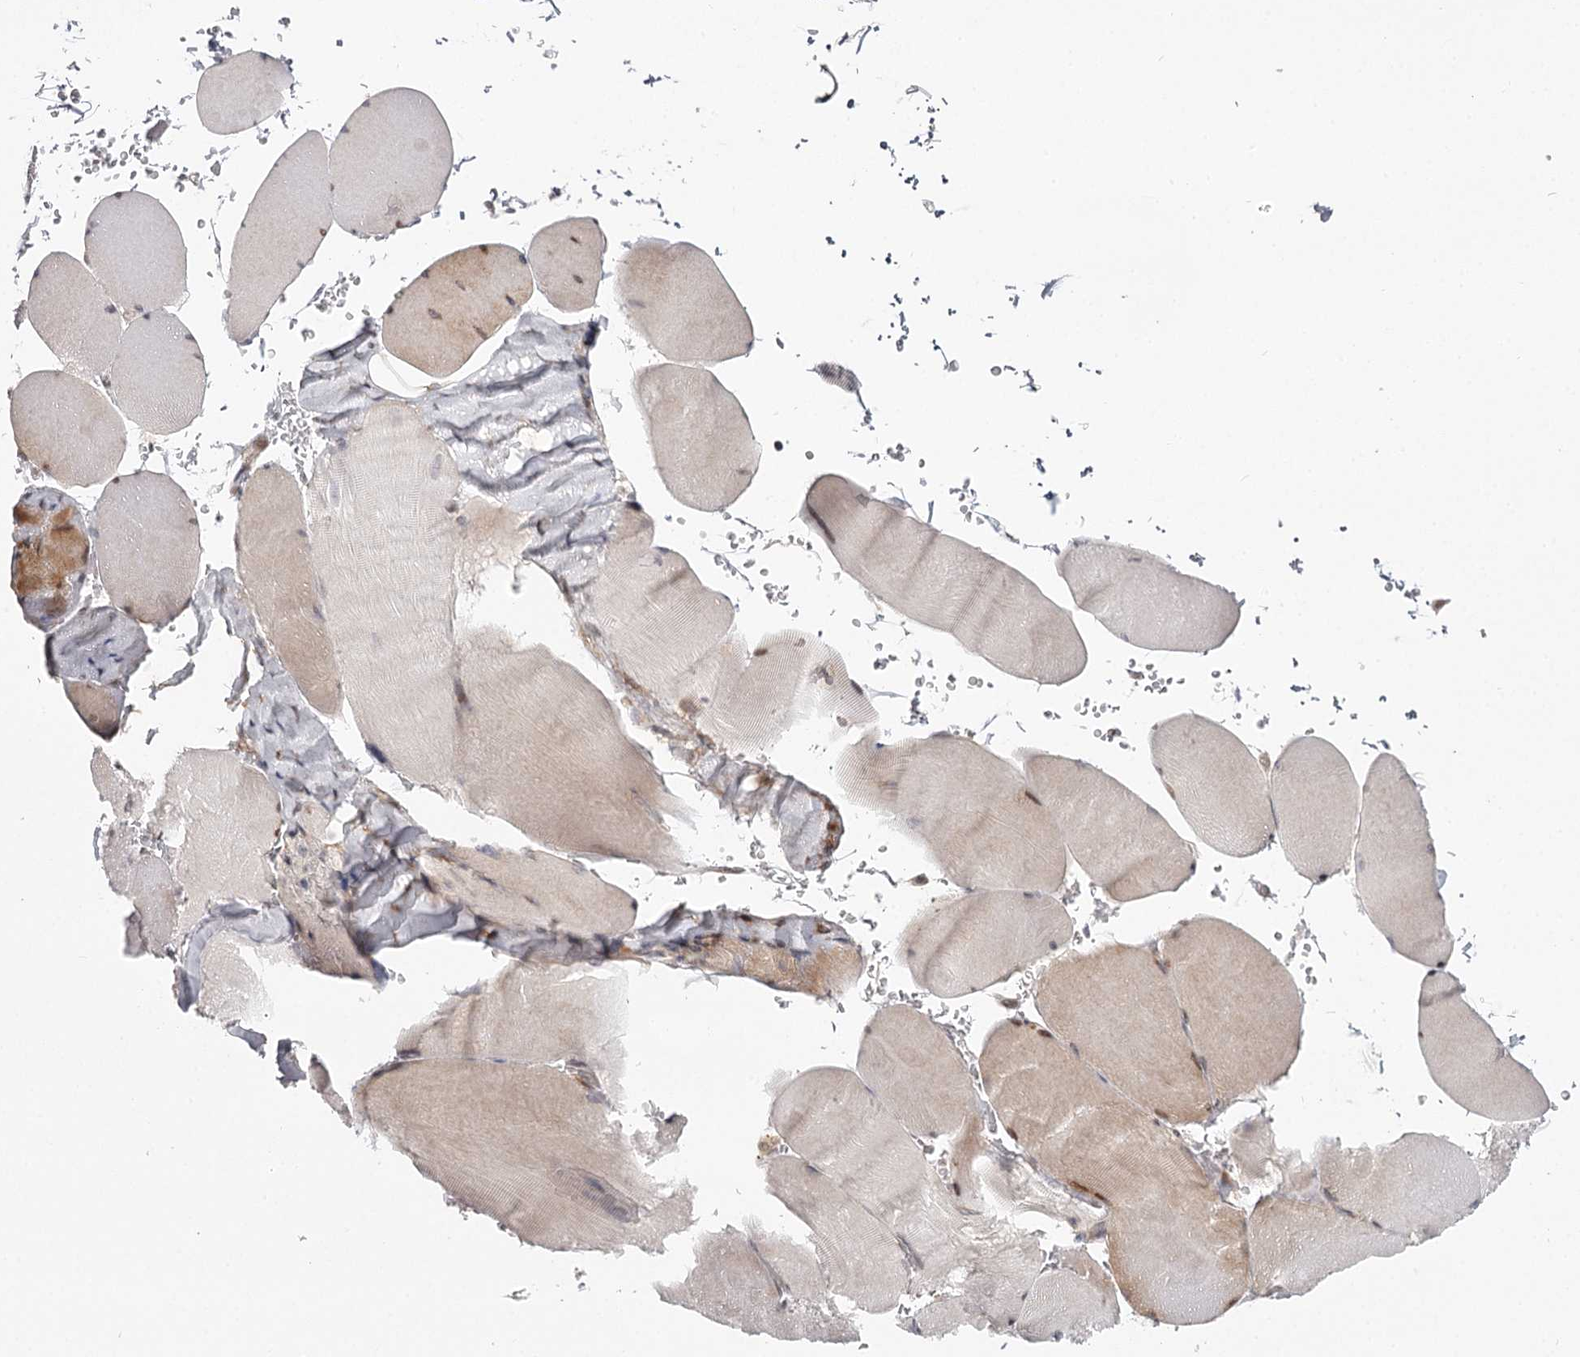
{"staining": {"intensity": "moderate", "quantity": "<25%", "location": "cytoplasmic/membranous,nuclear"}, "tissue": "skeletal muscle", "cell_type": "Myocytes", "image_type": "normal", "snomed": [{"axis": "morphology", "description": "Normal tissue, NOS"}, {"axis": "topography", "description": "Skeletal muscle"}, {"axis": "topography", "description": "Head-Neck"}], "caption": "A micrograph of skeletal muscle stained for a protein shows moderate cytoplasmic/membranous,nuclear brown staining in myocytes.", "gene": "CCNG2", "patient": {"sex": "male", "age": 66}}